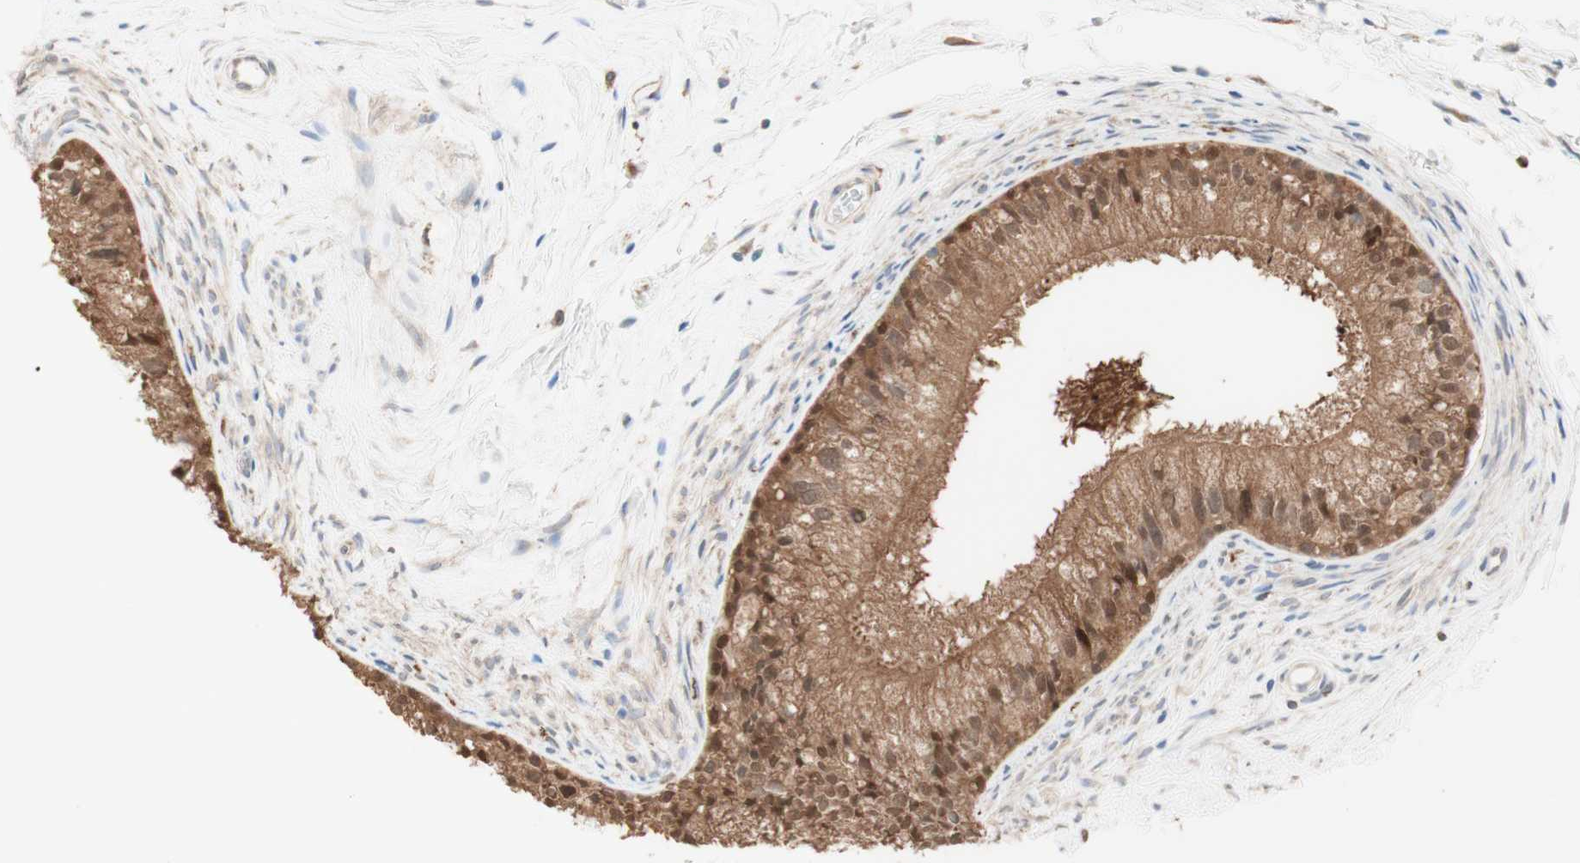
{"staining": {"intensity": "moderate", "quantity": ">75%", "location": "cytoplasmic/membranous,nuclear"}, "tissue": "epididymis", "cell_type": "Glandular cells", "image_type": "normal", "snomed": [{"axis": "morphology", "description": "Normal tissue, NOS"}, {"axis": "topography", "description": "Epididymis"}], "caption": "The micrograph displays immunohistochemical staining of benign epididymis. There is moderate cytoplasmic/membranous,nuclear positivity is appreciated in approximately >75% of glandular cells.", "gene": "COMT", "patient": {"sex": "male", "age": 56}}